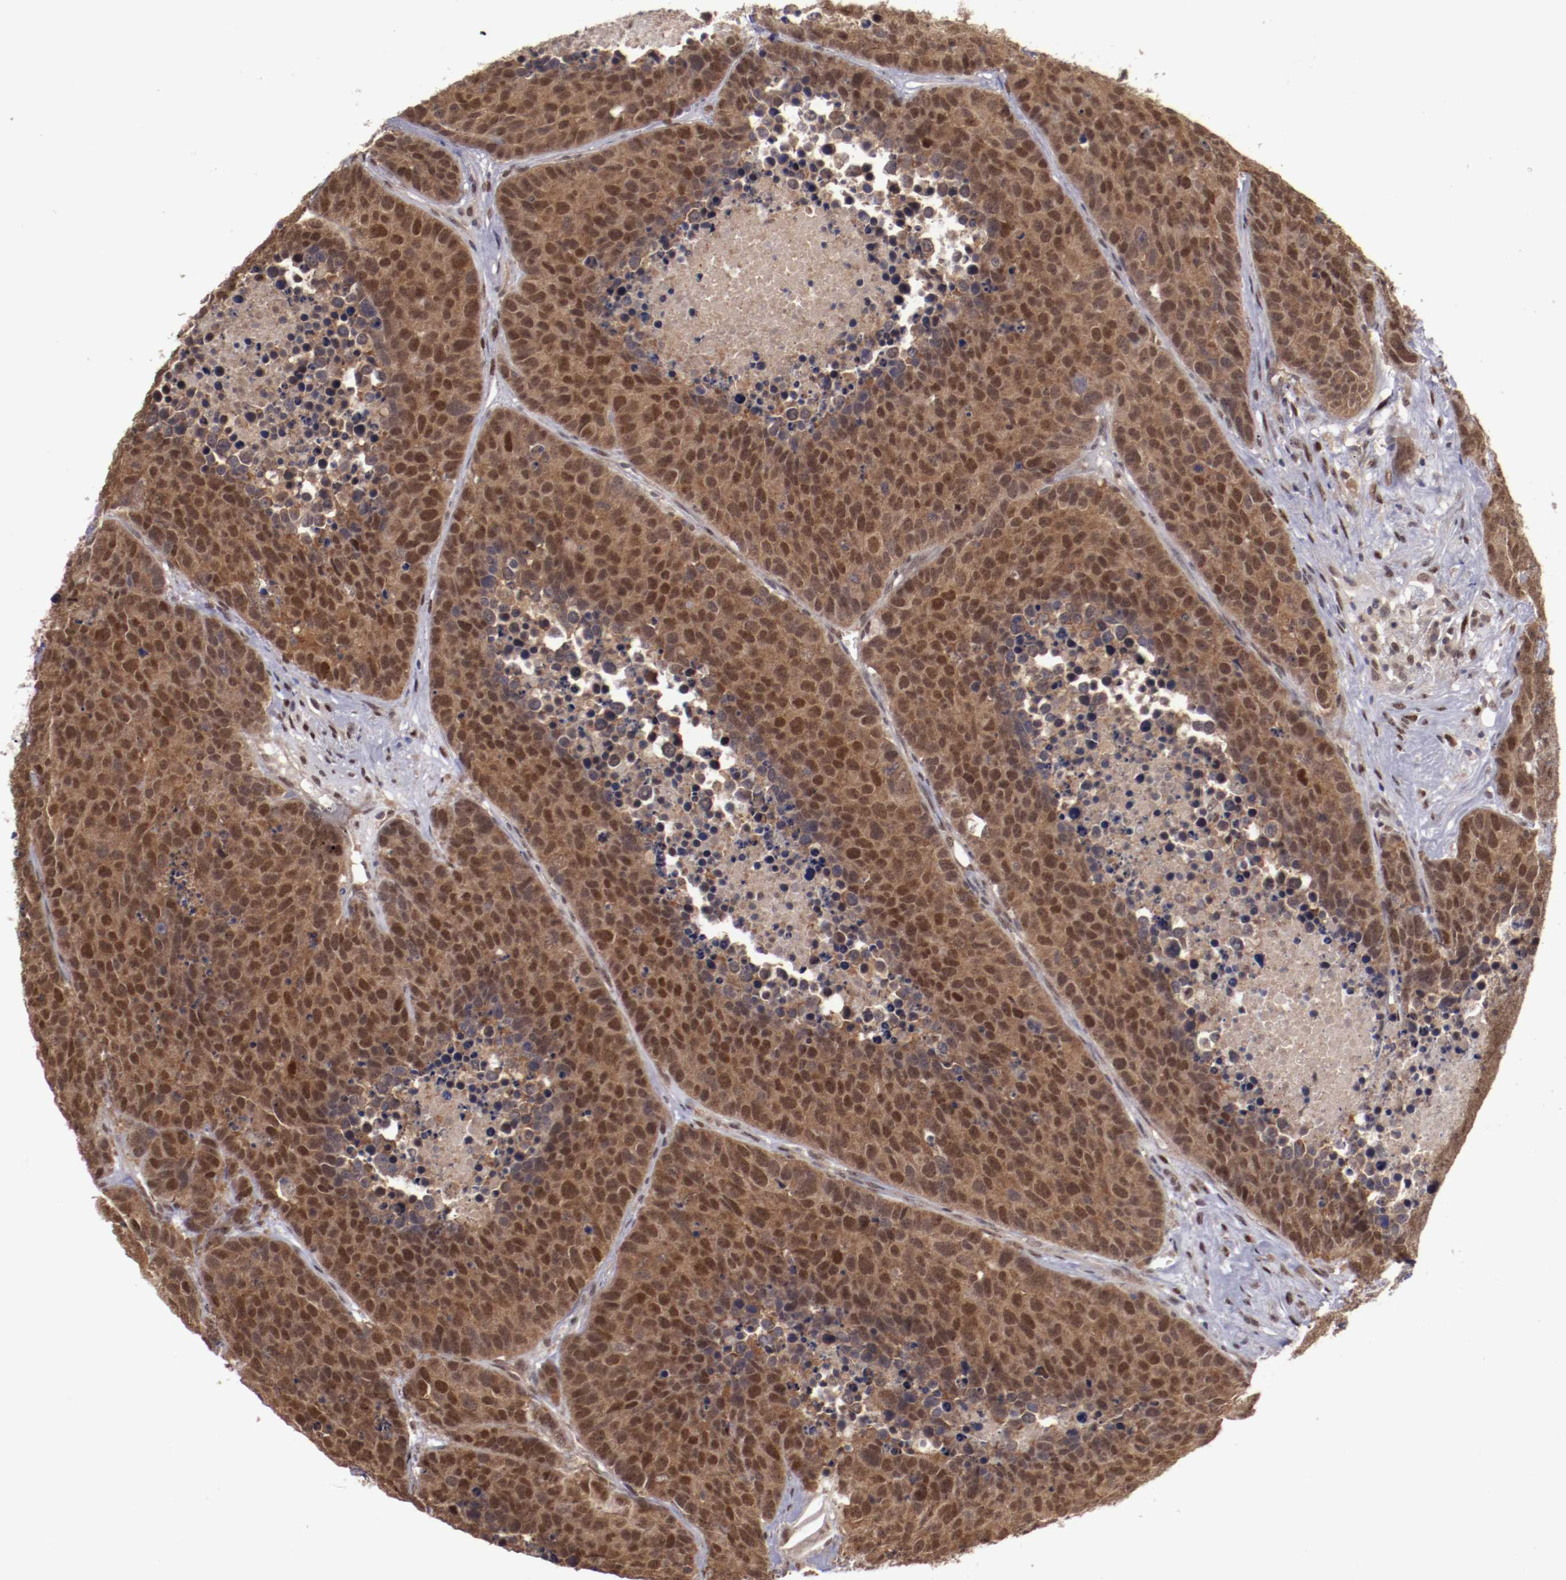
{"staining": {"intensity": "moderate", "quantity": ">75%", "location": "cytoplasmic/membranous,nuclear"}, "tissue": "carcinoid", "cell_type": "Tumor cells", "image_type": "cancer", "snomed": [{"axis": "morphology", "description": "Carcinoid, malignant, NOS"}, {"axis": "topography", "description": "Lung"}], "caption": "Immunohistochemistry (IHC) (DAB (3,3'-diaminobenzidine)) staining of human malignant carcinoid reveals moderate cytoplasmic/membranous and nuclear protein positivity in about >75% of tumor cells.", "gene": "ARNT", "patient": {"sex": "male", "age": 60}}